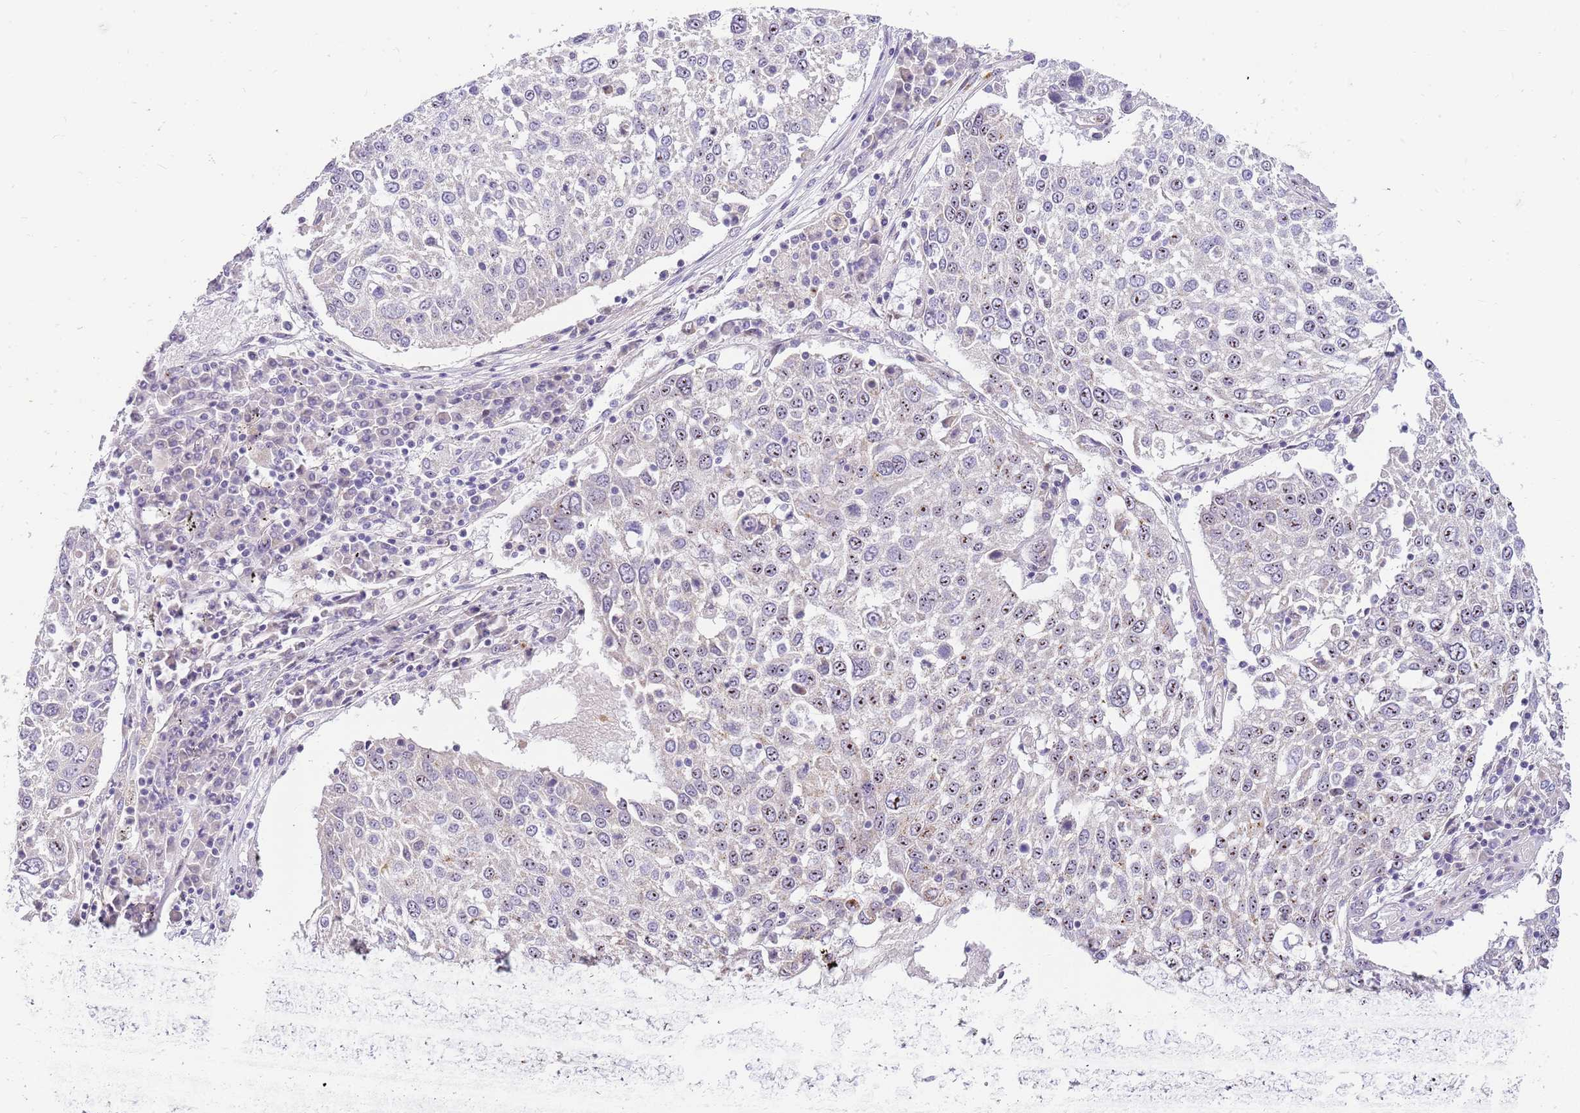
{"staining": {"intensity": "moderate", "quantity": "<25%", "location": "nuclear"}, "tissue": "lung cancer", "cell_type": "Tumor cells", "image_type": "cancer", "snomed": [{"axis": "morphology", "description": "Squamous cell carcinoma, NOS"}, {"axis": "topography", "description": "Lung"}], "caption": "Immunohistochemical staining of lung cancer exhibits low levels of moderate nuclear protein staining in about <25% of tumor cells. The protein of interest is stained brown, and the nuclei are stained in blue (DAB IHC with brightfield microscopy, high magnification).", "gene": "DNAJA3", "patient": {"sex": "male", "age": 65}}